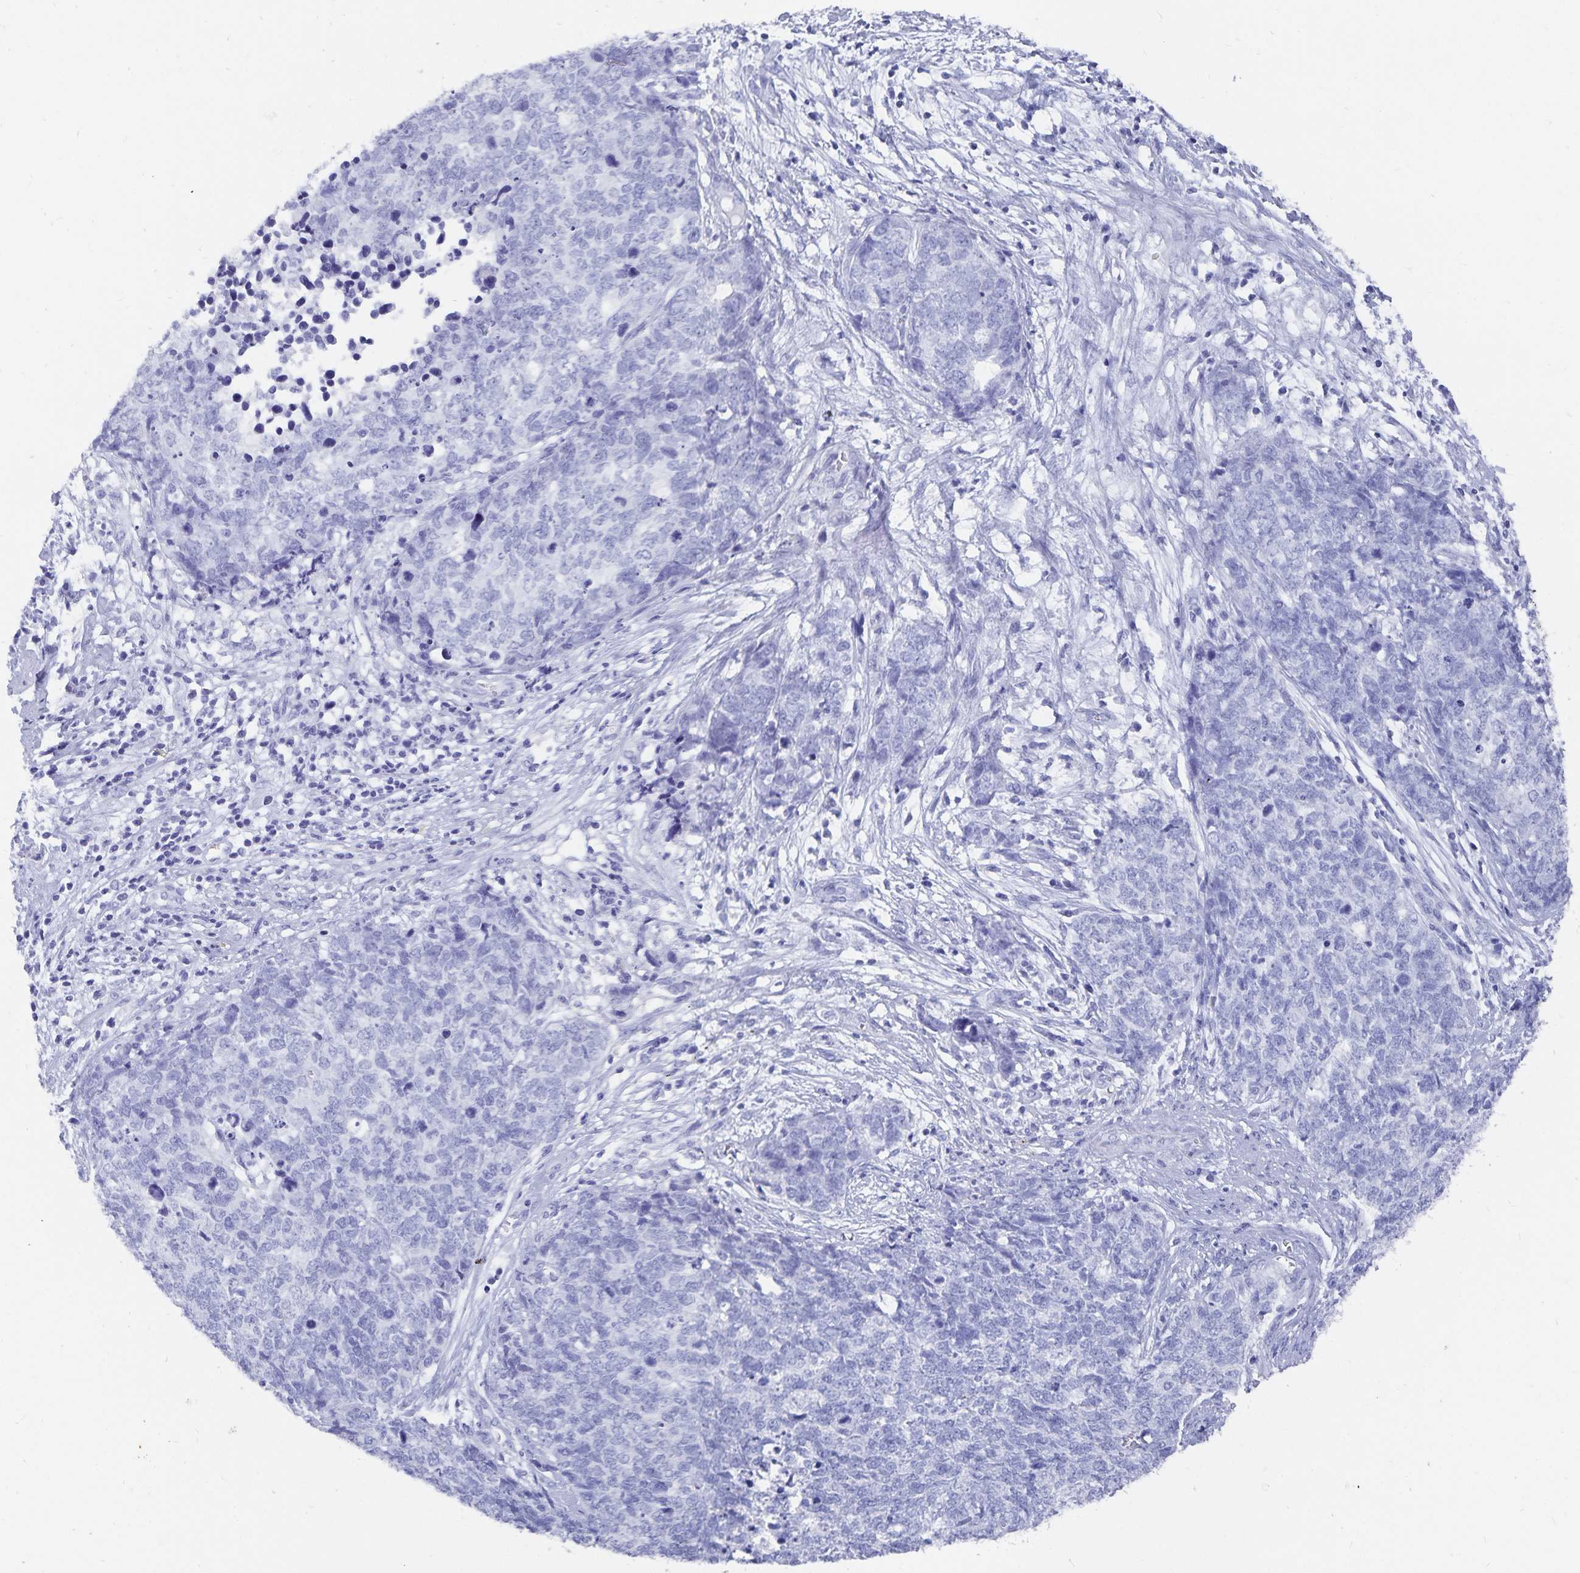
{"staining": {"intensity": "negative", "quantity": "none", "location": "none"}, "tissue": "cervical cancer", "cell_type": "Tumor cells", "image_type": "cancer", "snomed": [{"axis": "morphology", "description": "Adenocarcinoma, NOS"}, {"axis": "topography", "description": "Cervix"}], "caption": "Immunohistochemical staining of cervical cancer (adenocarcinoma) demonstrates no significant staining in tumor cells.", "gene": "ADH1A", "patient": {"sex": "female", "age": 63}}